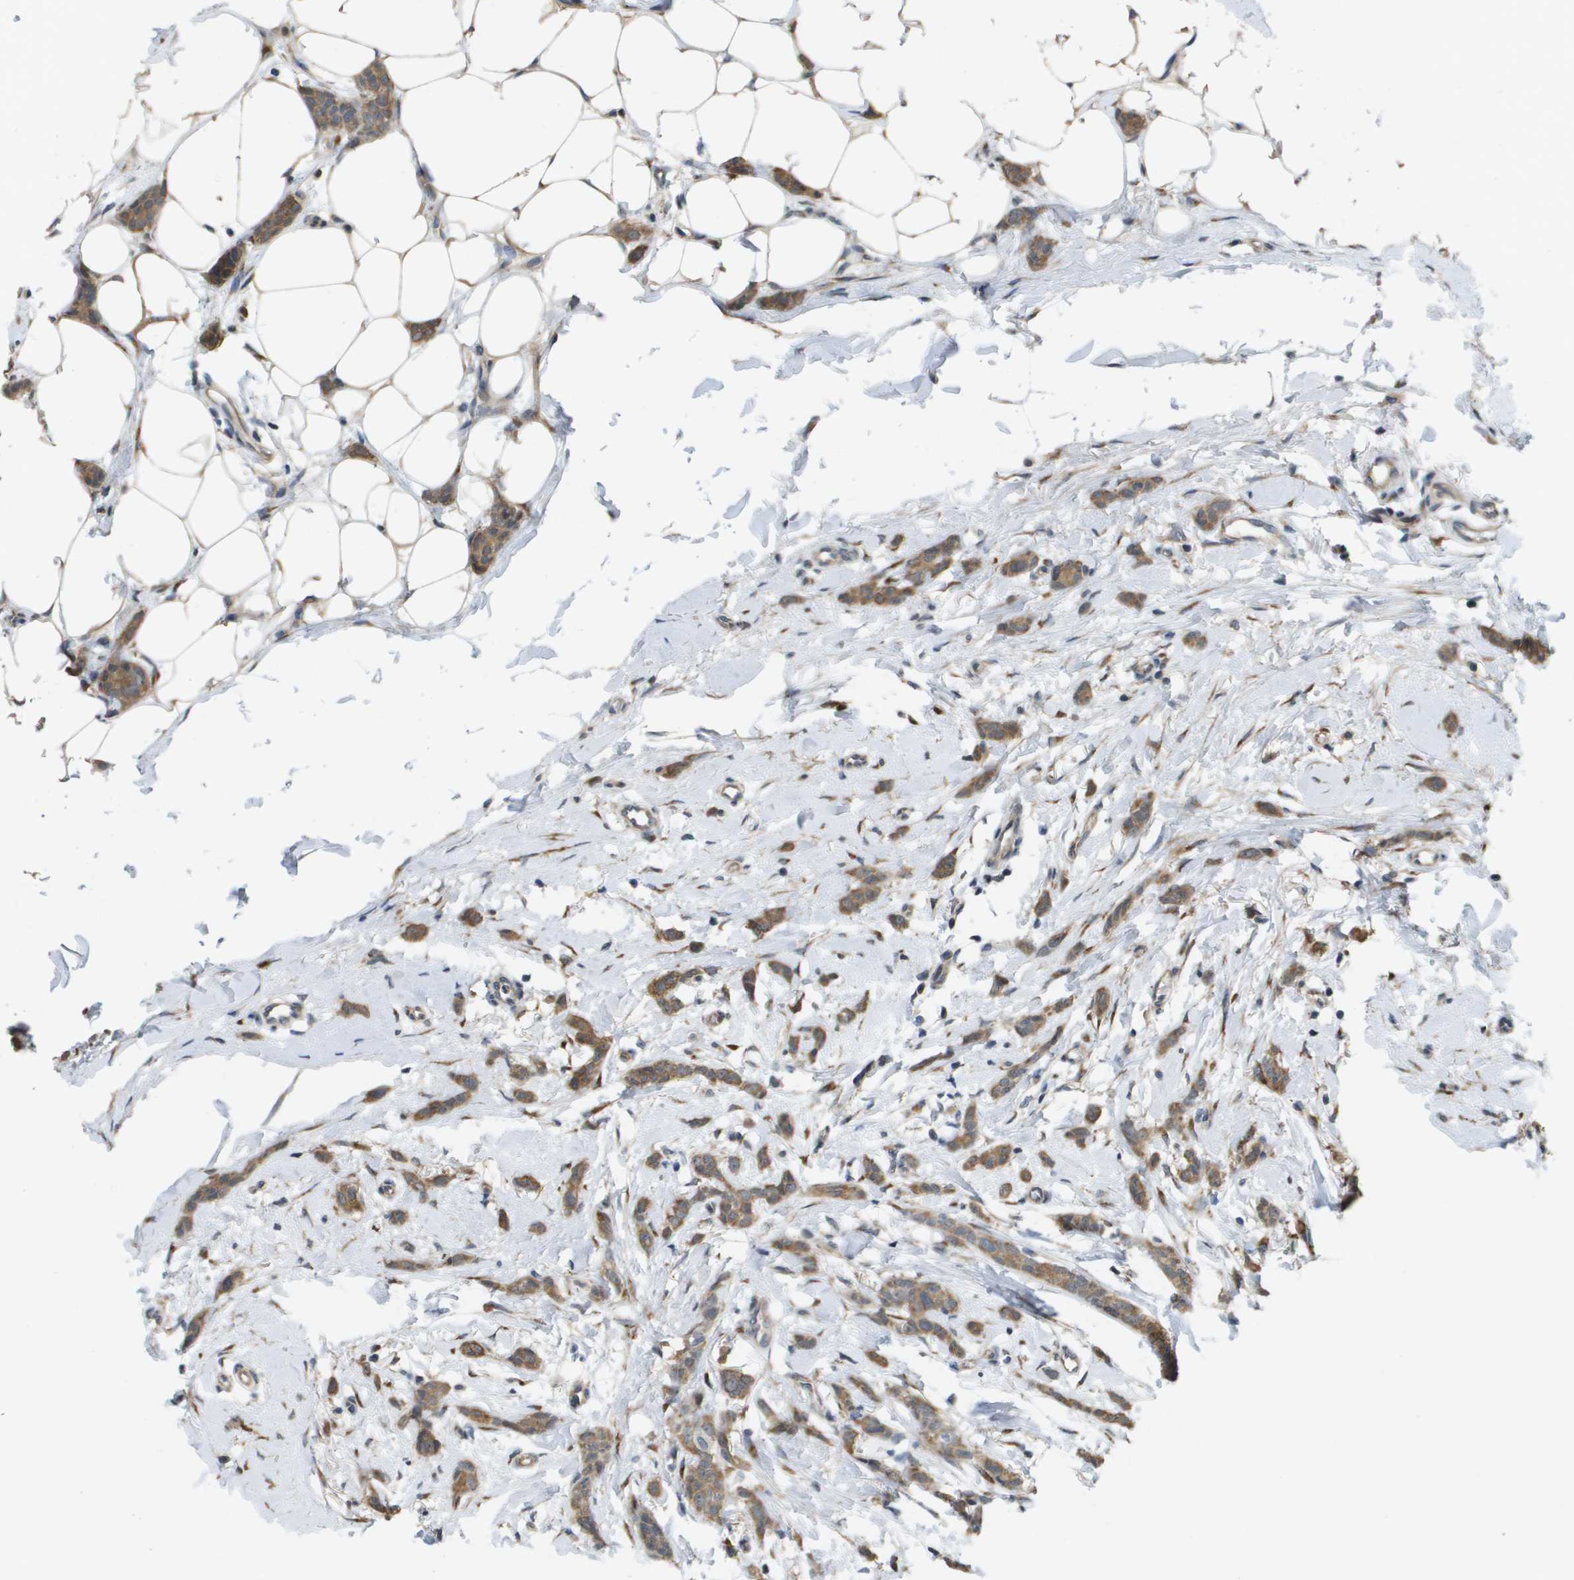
{"staining": {"intensity": "moderate", "quantity": ">75%", "location": "cytoplasmic/membranous"}, "tissue": "breast cancer", "cell_type": "Tumor cells", "image_type": "cancer", "snomed": [{"axis": "morphology", "description": "Lobular carcinoma"}, {"axis": "topography", "description": "Skin"}, {"axis": "topography", "description": "Breast"}], "caption": "Immunohistochemistry of human breast lobular carcinoma displays medium levels of moderate cytoplasmic/membranous expression in approximately >75% of tumor cells. The staining was performed using DAB to visualize the protein expression in brown, while the nuclei were stained in blue with hematoxylin (Magnification: 20x).", "gene": "IFNLR1", "patient": {"sex": "female", "age": 46}}